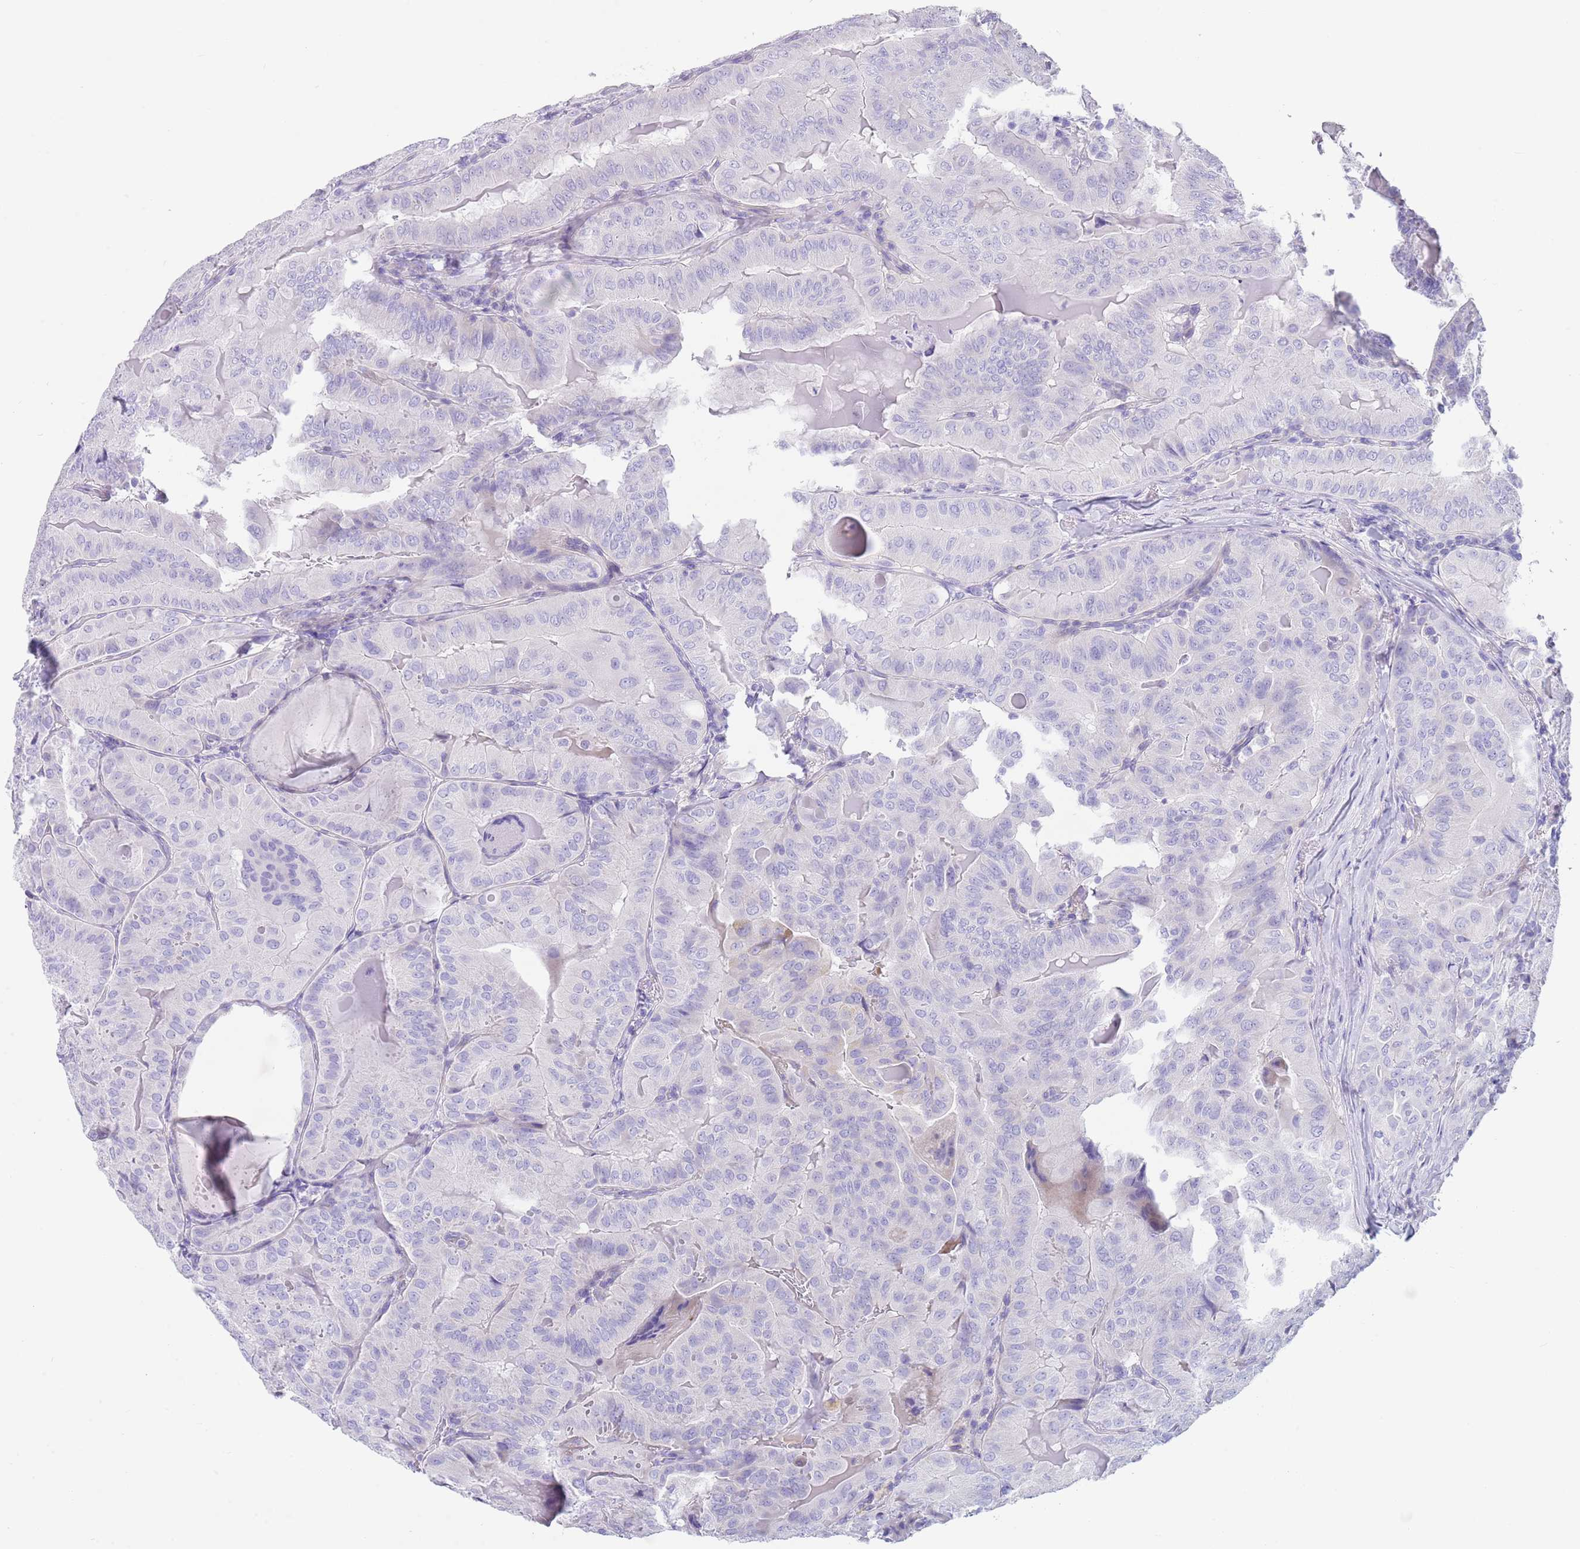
{"staining": {"intensity": "negative", "quantity": "none", "location": "none"}, "tissue": "thyroid cancer", "cell_type": "Tumor cells", "image_type": "cancer", "snomed": [{"axis": "morphology", "description": "Papillary adenocarcinoma, NOS"}, {"axis": "topography", "description": "Thyroid gland"}], "caption": "A micrograph of human thyroid papillary adenocarcinoma is negative for staining in tumor cells.", "gene": "CPXM2", "patient": {"sex": "female", "age": 68}}